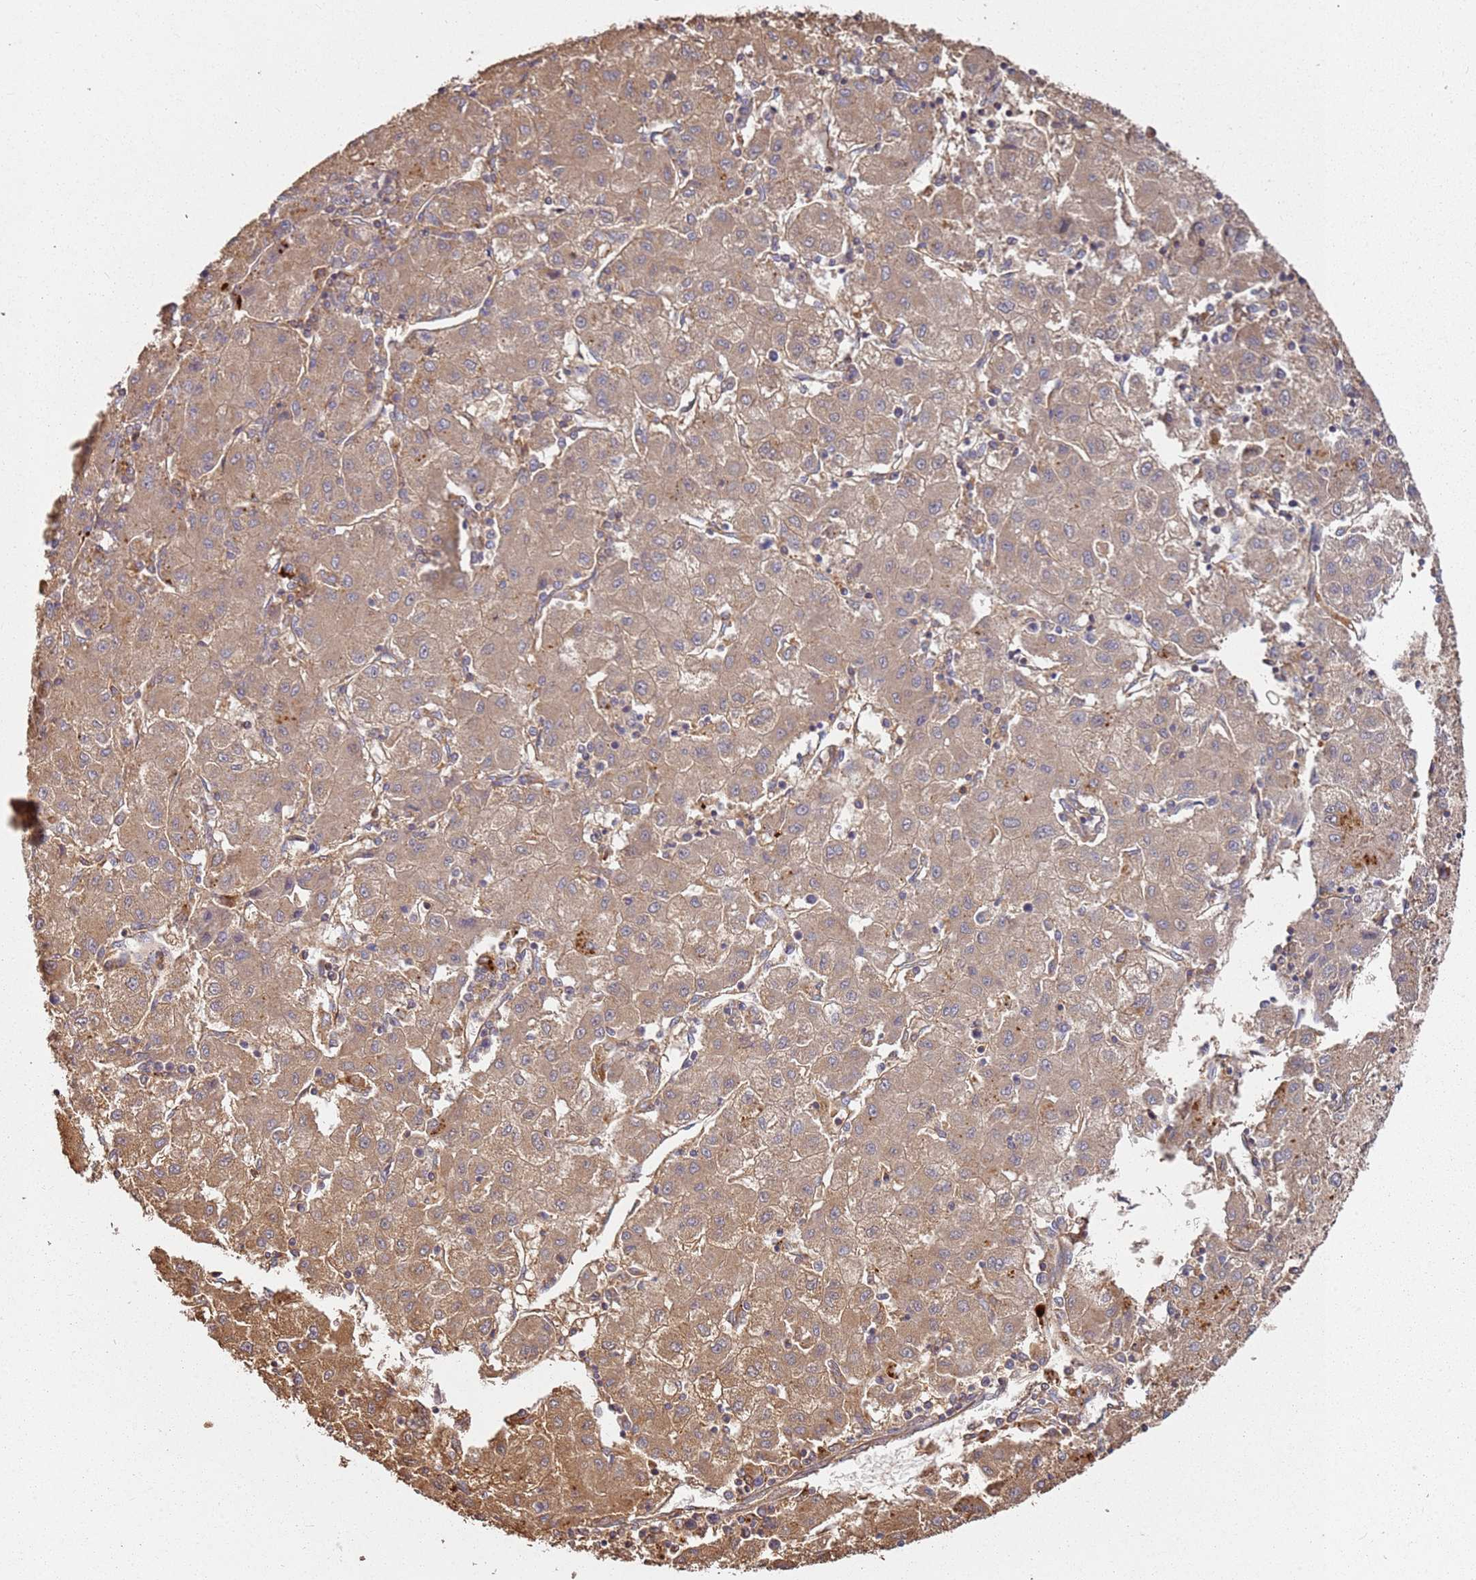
{"staining": {"intensity": "moderate", "quantity": ">75%", "location": "cytoplasmic/membranous"}, "tissue": "liver cancer", "cell_type": "Tumor cells", "image_type": "cancer", "snomed": [{"axis": "morphology", "description": "Carcinoma, Hepatocellular, NOS"}, {"axis": "topography", "description": "Liver"}], "caption": "Protein expression by immunohistochemistry demonstrates moderate cytoplasmic/membranous positivity in about >75% of tumor cells in liver hepatocellular carcinoma. (DAB IHC, brown staining for protein, blue staining for nuclei).", "gene": "SCGB2B2", "patient": {"sex": "male", "age": 72}}